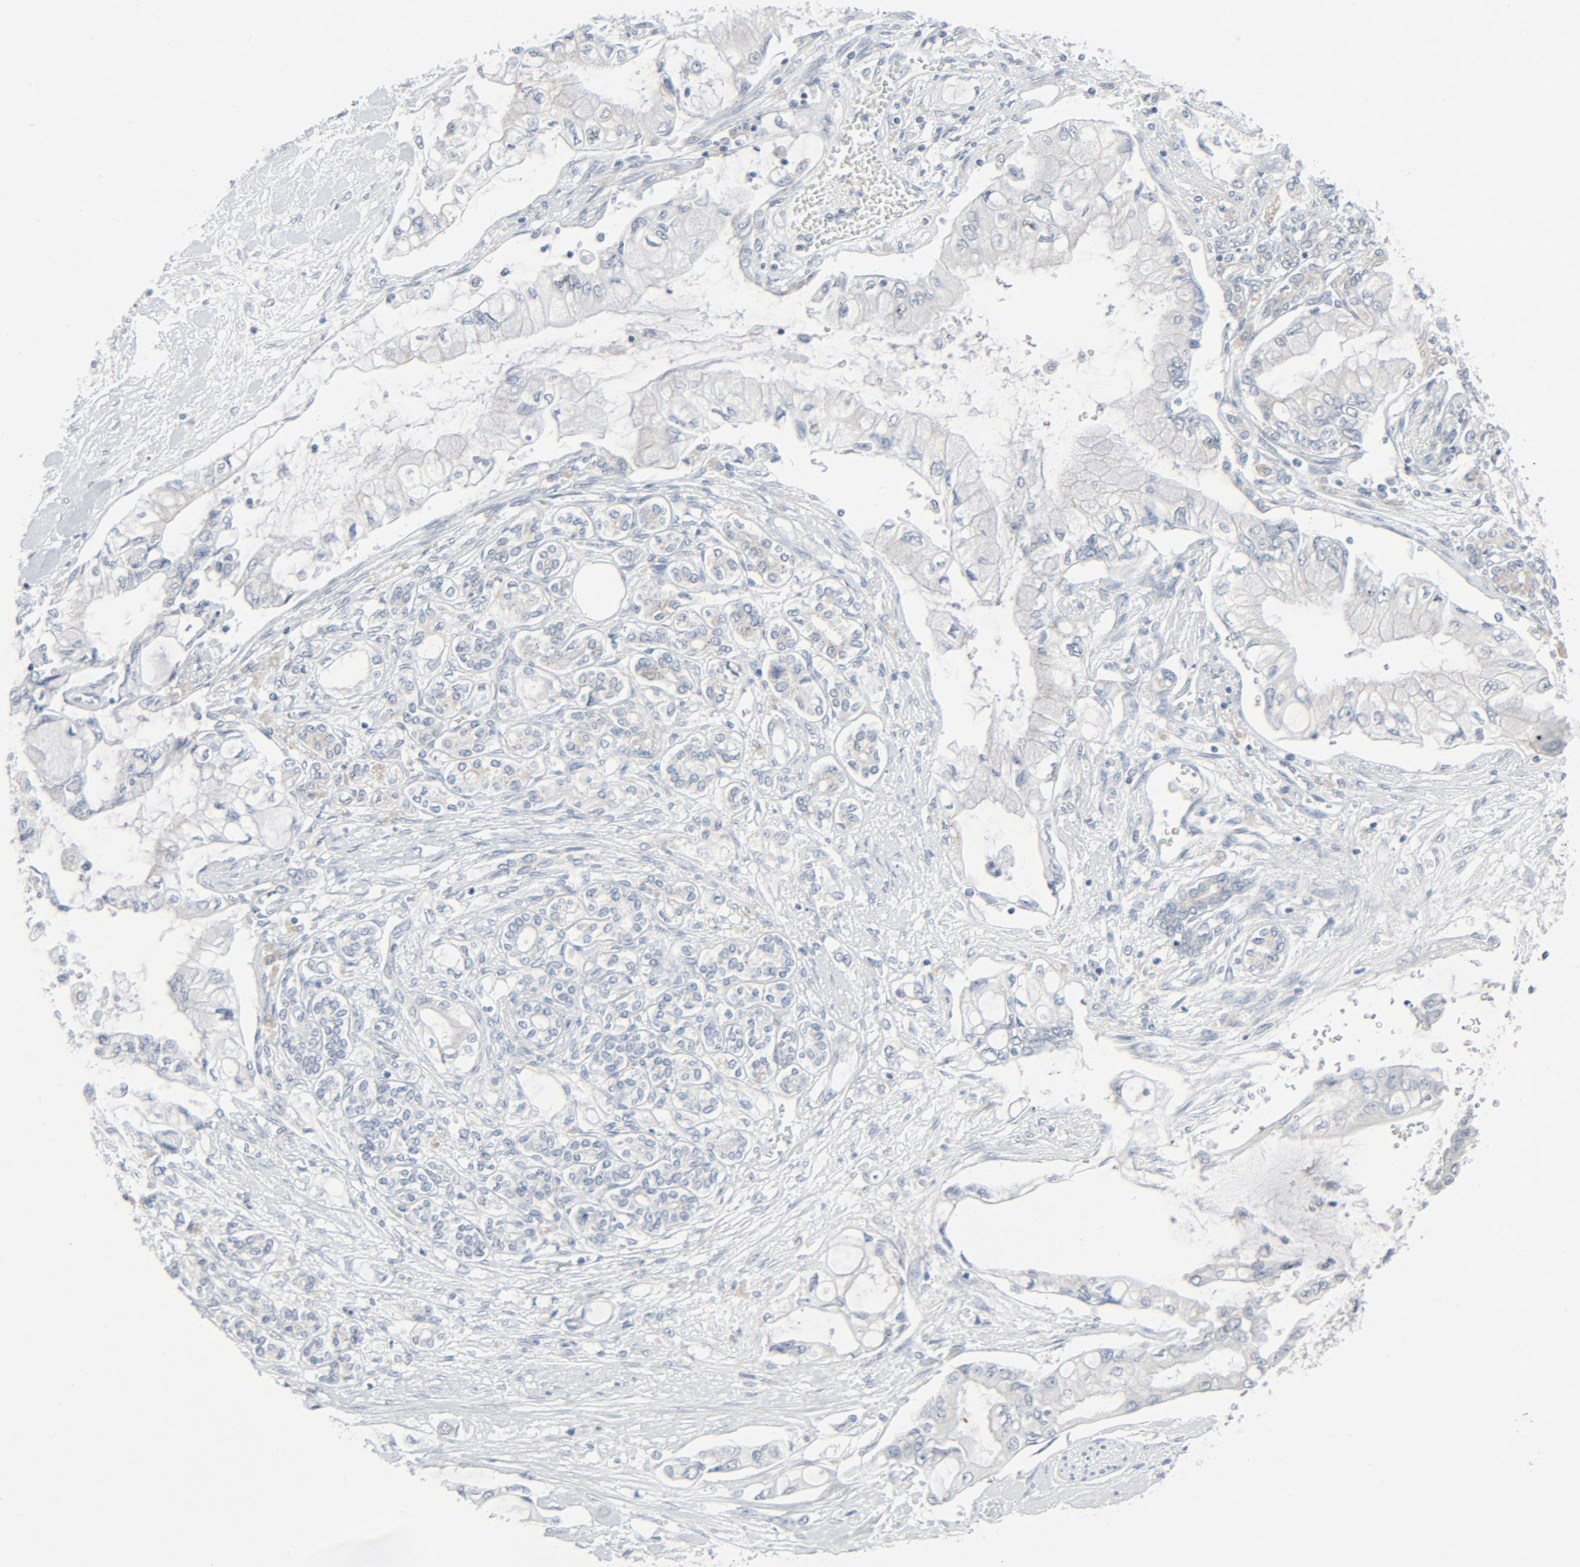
{"staining": {"intensity": "weak", "quantity": "<25%", "location": "cytoplasmic/membranous"}, "tissue": "pancreatic cancer", "cell_type": "Tumor cells", "image_type": "cancer", "snomed": [{"axis": "morphology", "description": "Adenocarcinoma, NOS"}, {"axis": "topography", "description": "Pancreas"}], "caption": "An immunohistochemistry (IHC) photomicrograph of adenocarcinoma (pancreatic) is shown. There is no staining in tumor cells of adenocarcinoma (pancreatic).", "gene": "FGFR3", "patient": {"sex": "female", "age": 70}}